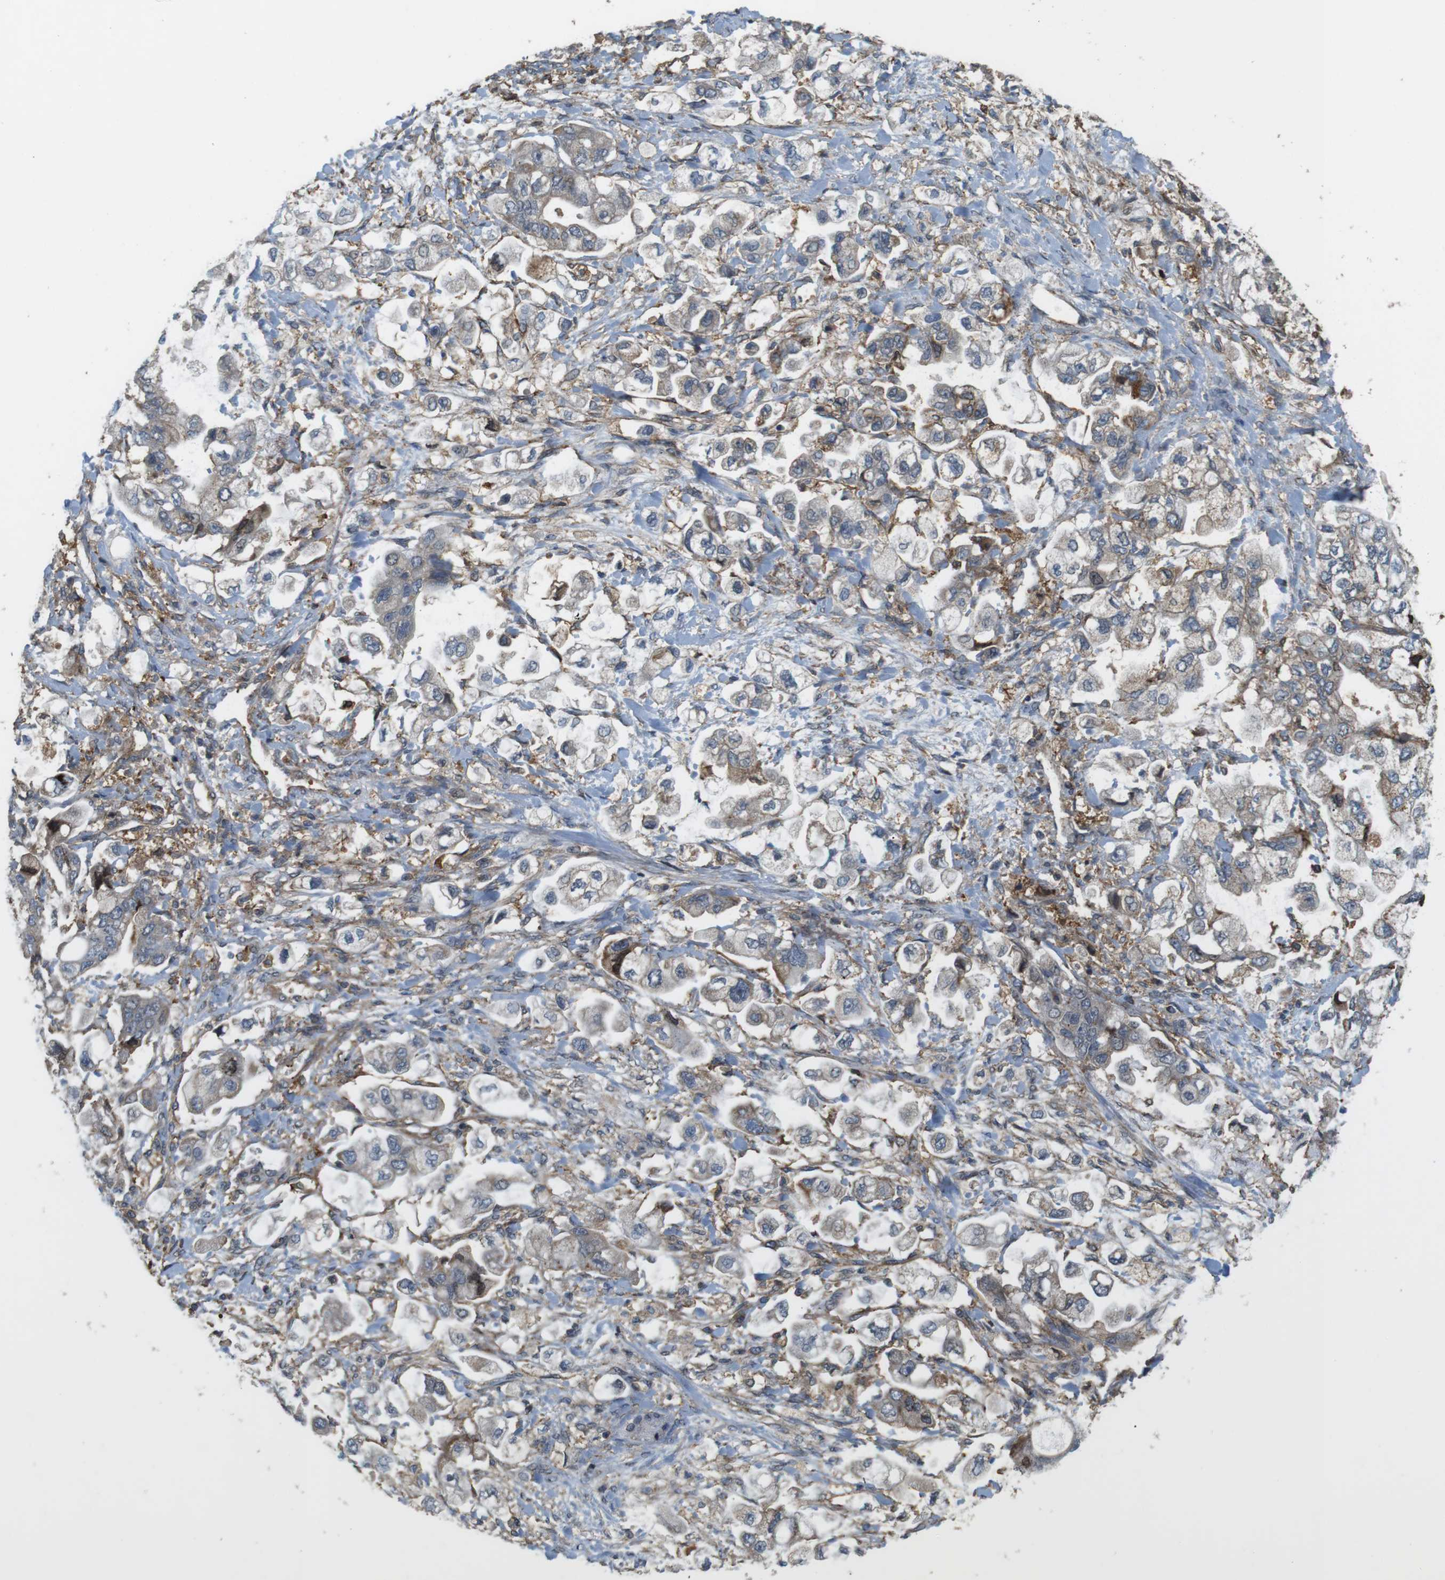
{"staining": {"intensity": "moderate", "quantity": "<25%", "location": "cytoplasmic/membranous"}, "tissue": "stomach cancer", "cell_type": "Tumor cells", "image_type": "cancer", "snomed": [{"axis": "morphology", "description": "Normal tissue, NOS"}, {"axis": "morphology", "description": "Adenocarcinoma, NOS"}, {"axis": "topography", "description": "Stomach"}], "caption": "A photomicrograph of human adenocarcinoma (stomach) stained for a protein exhibits moderate cytoplasmic/membranous brown staining in tumor cells.", "gene": "DDAH2", "patient": {"sex": "male", "age": 62}}